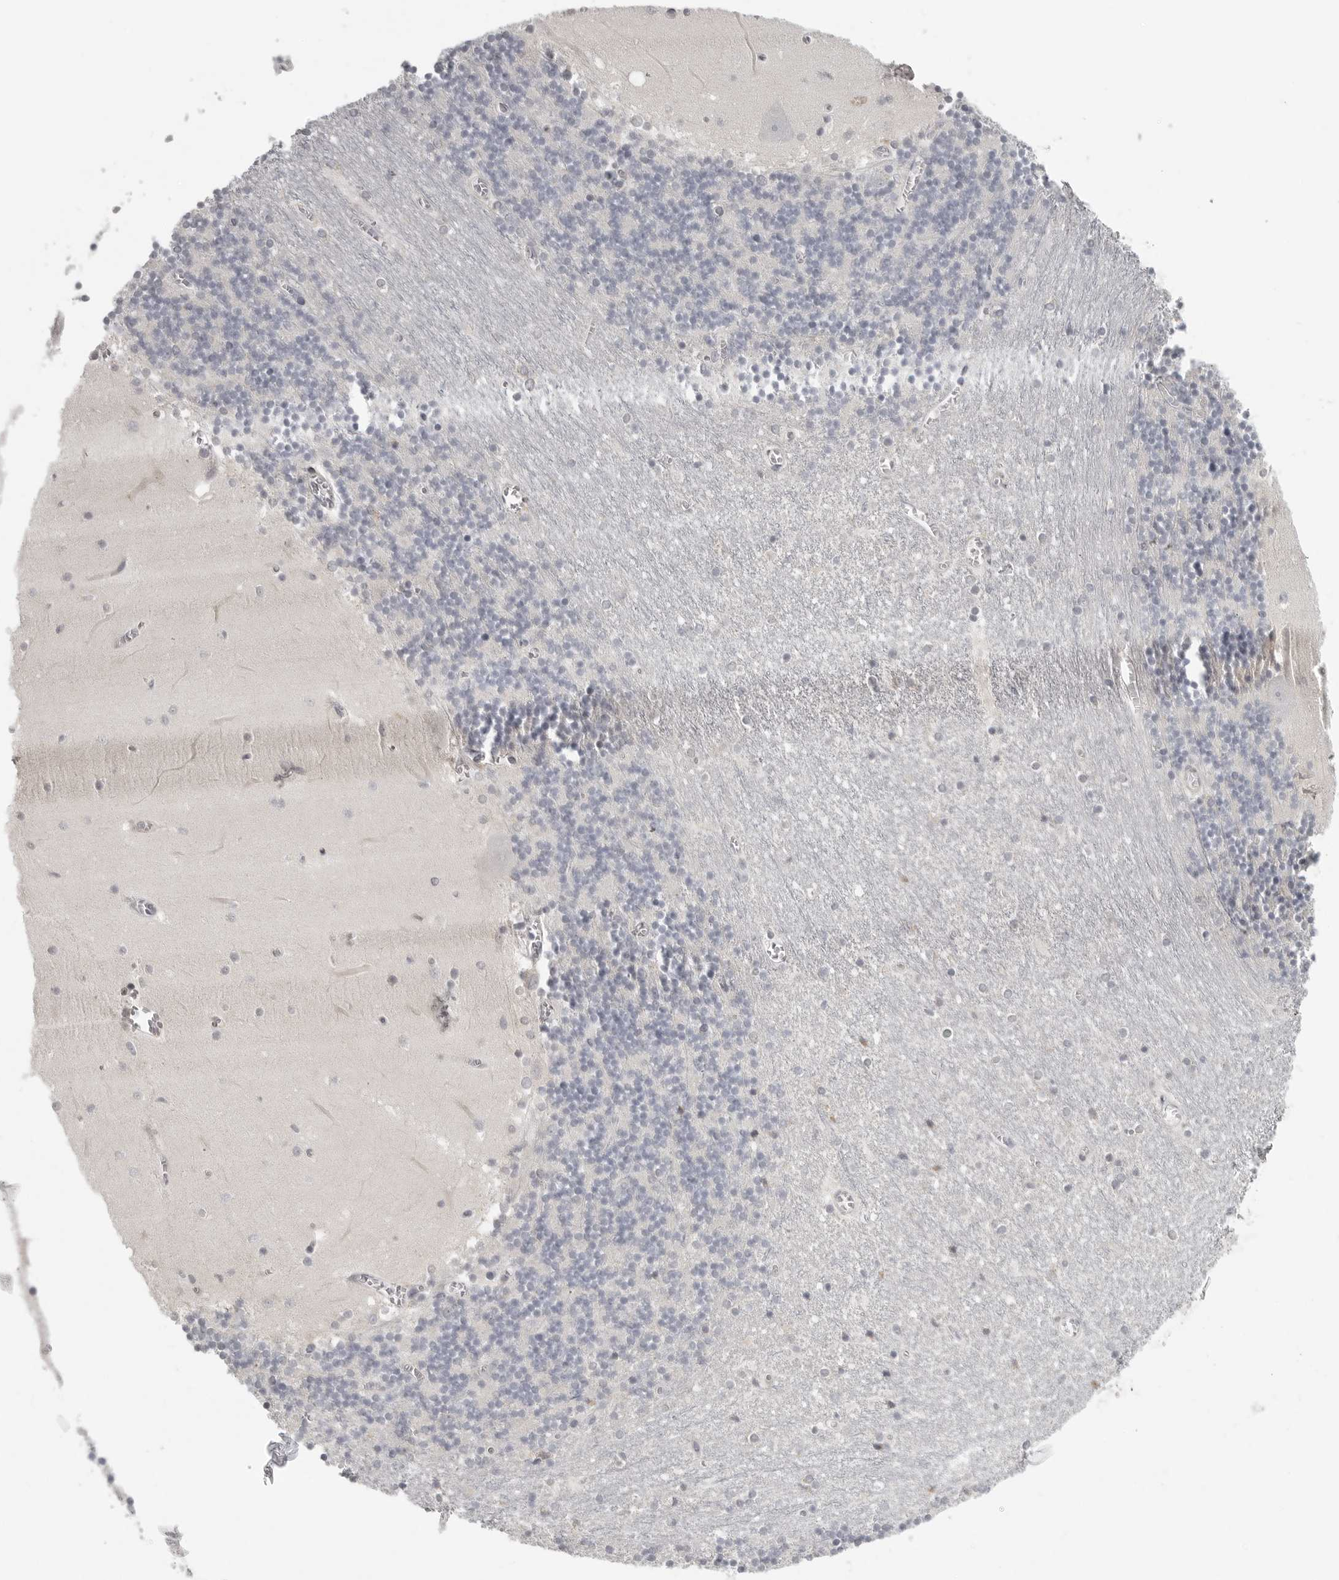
{"staining": {"intensity": "moderate", "quantity": "<25%", "location": "cytoplasmic/membranous"}, "tissue": "cerebellum", "cell_type": "Cells in granular layer", "image_type": "normal", "snomed": [{"axis": "morphology", "description": "Normal tissue, NOS"}, {"axis": "topography", "description": "Cerebellum"}], "caption": "High-power microscopy captured an IHC micrograph of unremarkable cerebellum, revealing moderate cytoplasmic/membranous expression in approximately <25% of cells in granular layer. The staining was performed using DAB (3,3'-diaminobenzidine) to visualize the protein expression in brown, while the nuclei were stained in blue with hematoxylin (Magnification: 20x).", "gene": "TUT4", "patient": {"sex": "female", "age": 28}}